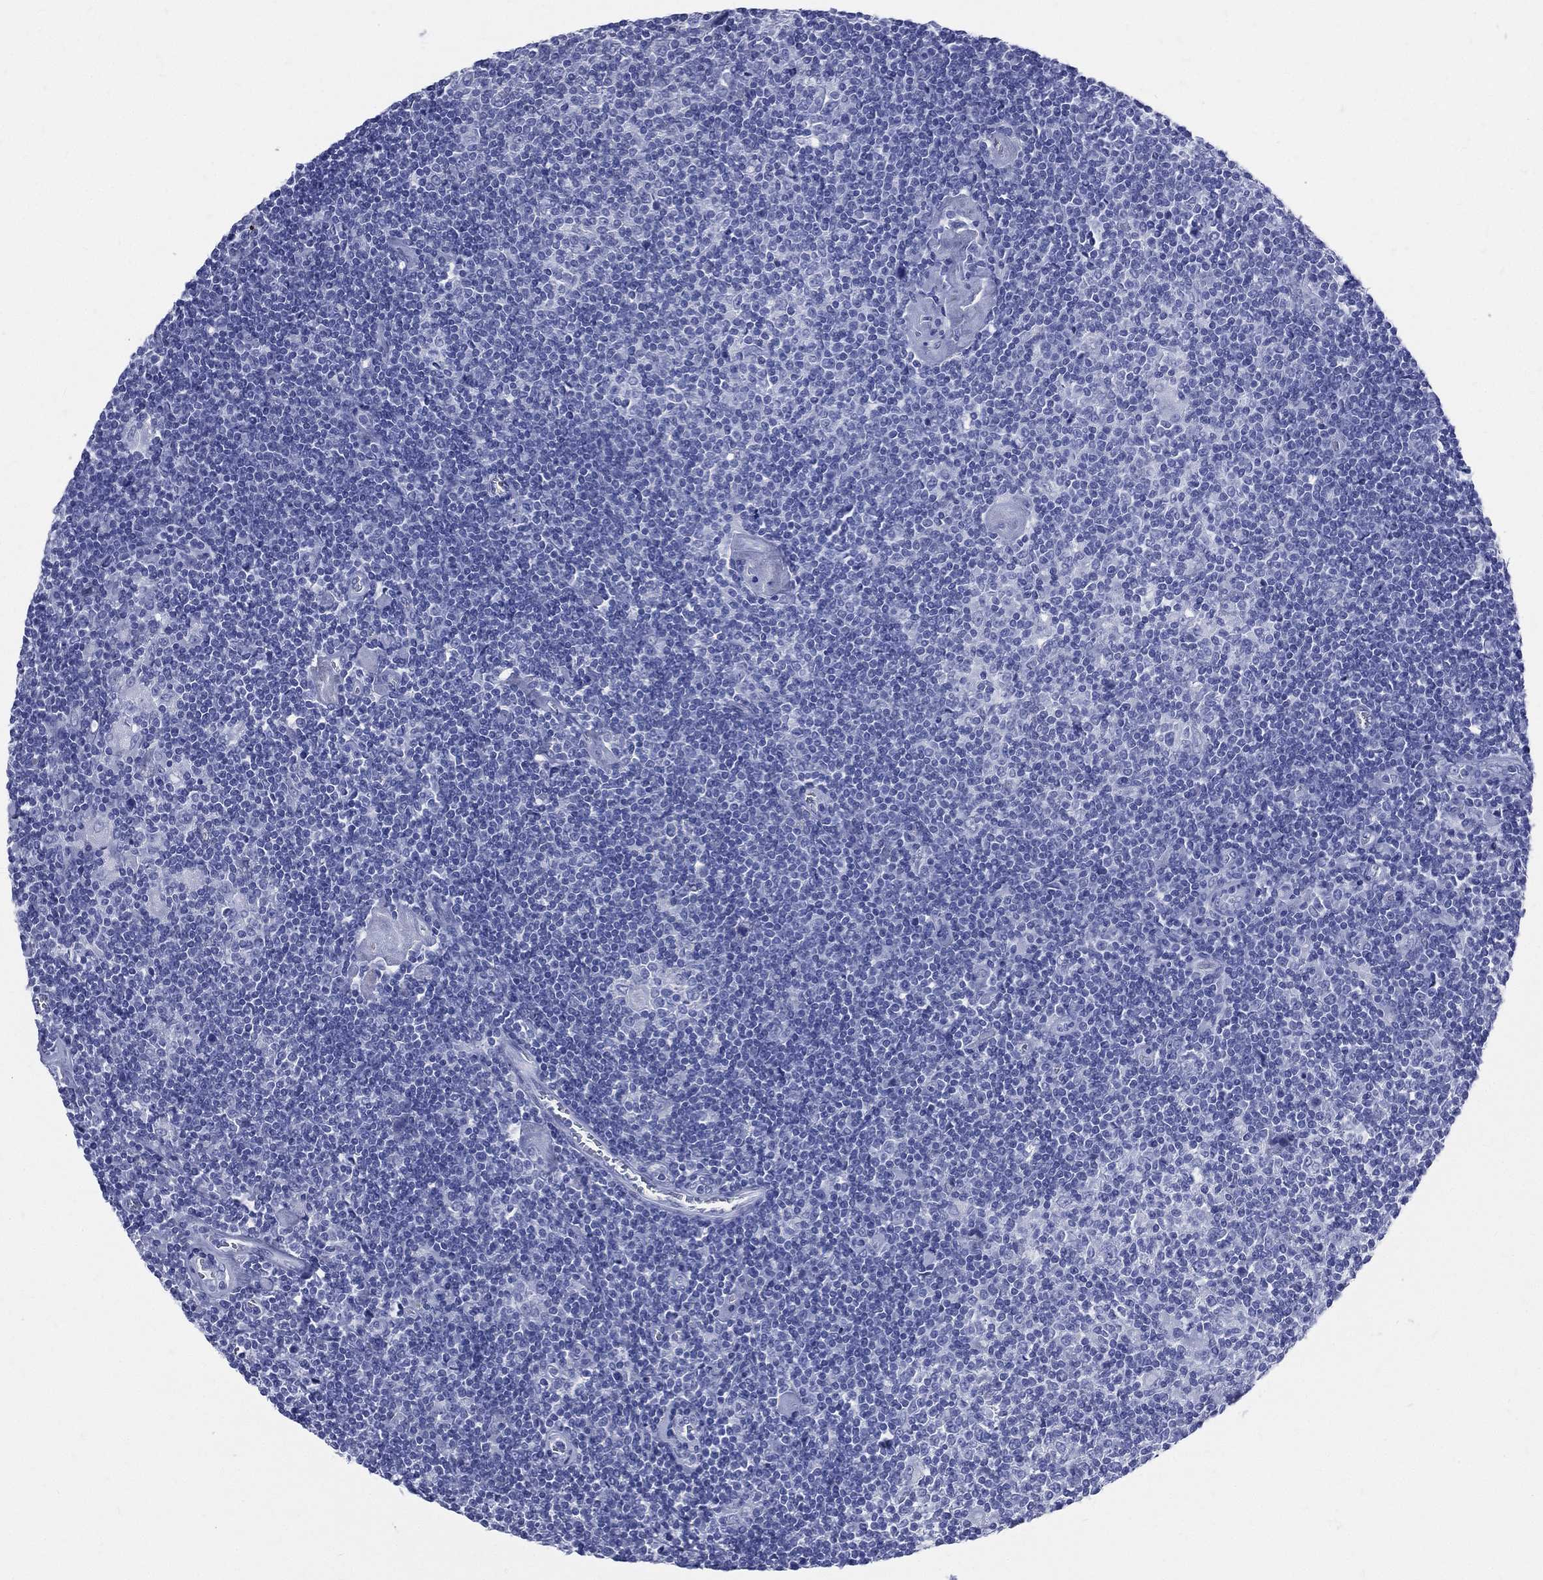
{"staining": {"intensity": "negative", "quantity": "none", "location": "none"}, "tissue": "lymphoma", "cell_type": "Tumor cells", "image_type": "cancer", "snomed": [{"axis": "morphology", "description": "Hodgkin's disease, NOS"}, {"axis": "topography", "description": "Lymph node"}], "caption": "A high-resolution histopathology image shows immunohistochemistry (IHC) staining of lymphoma, which displays no significant expression in tumor cells.", "gene": "SYP", "patient": {"sex": "male", "age": 40}}